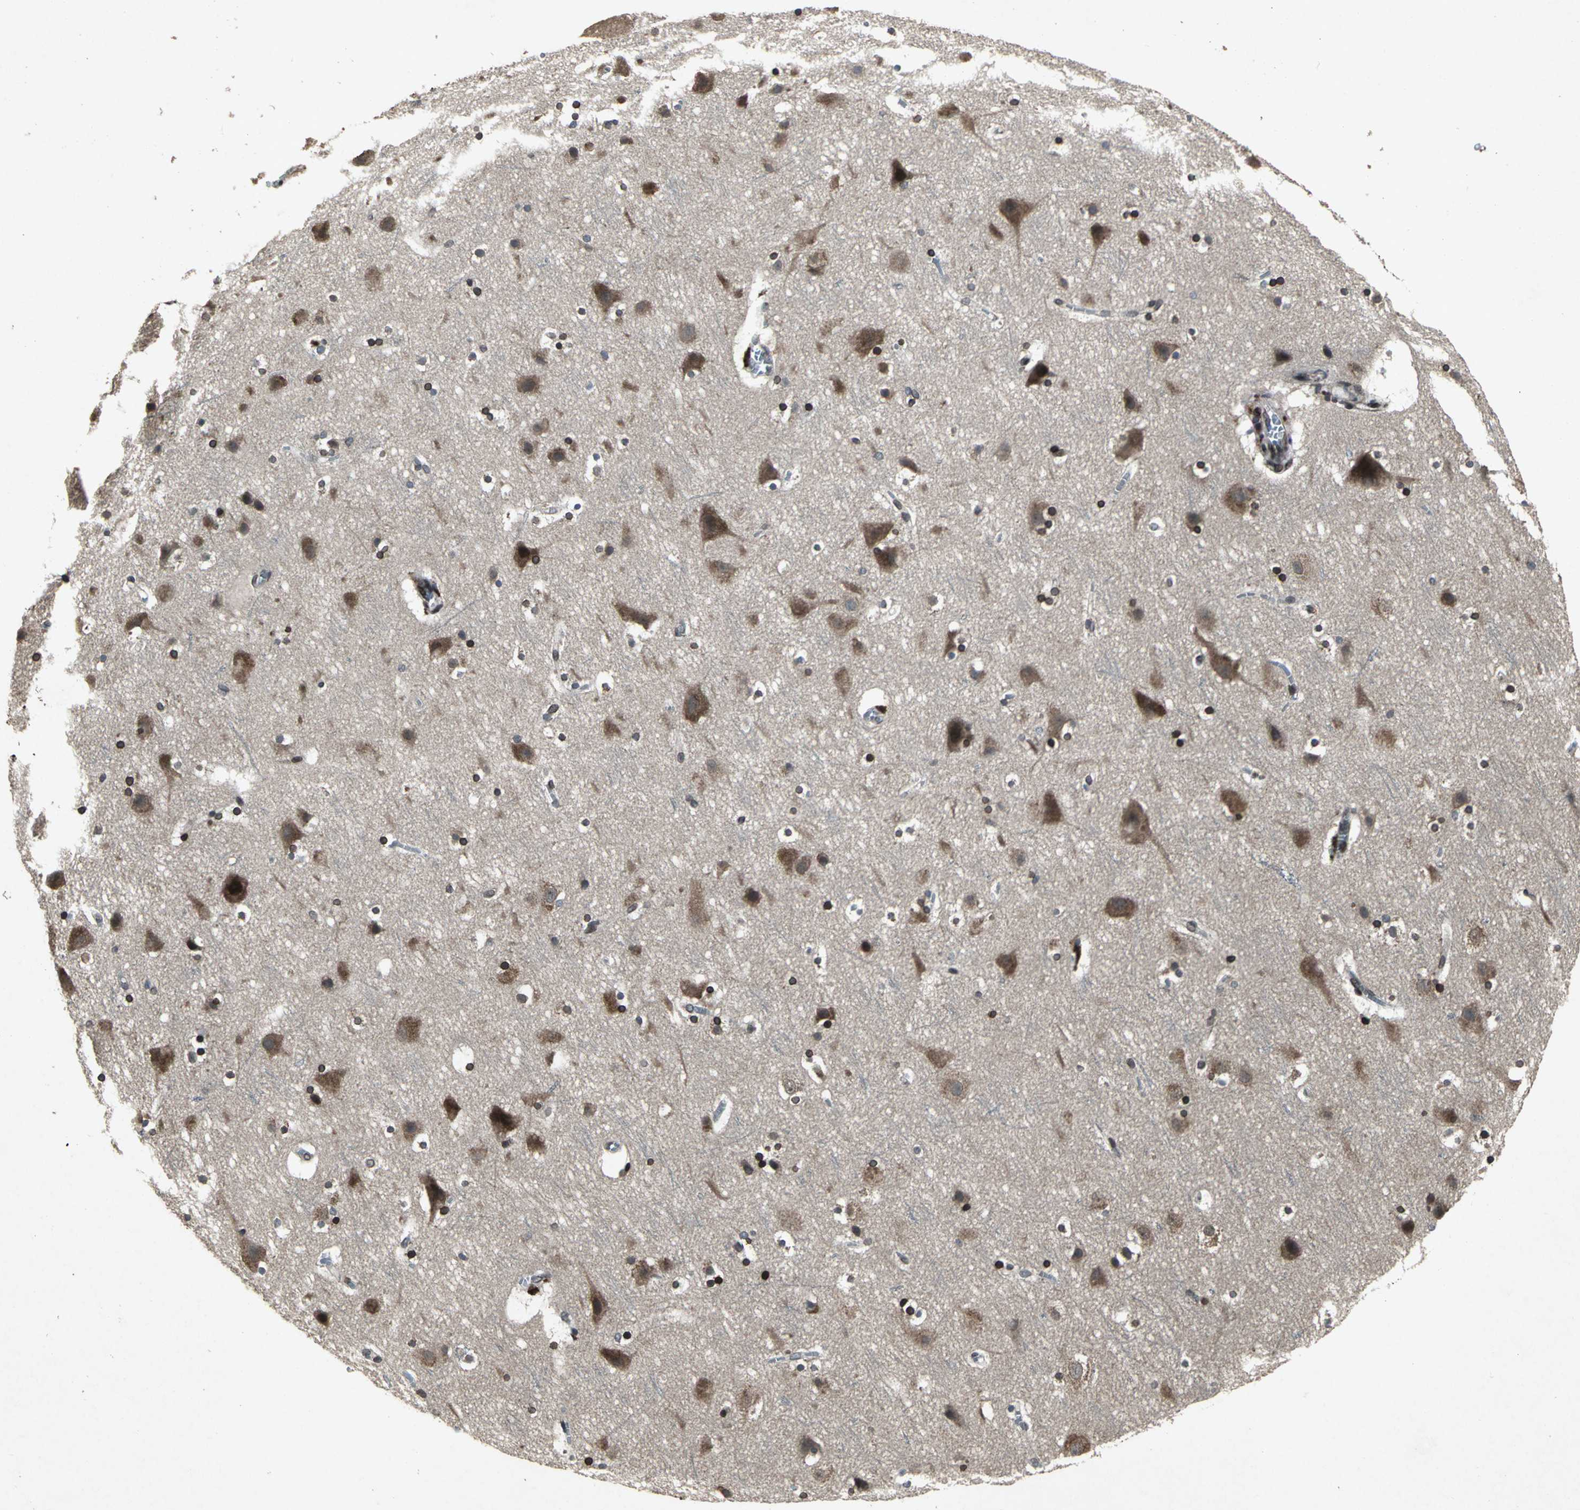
{"staining": {"intensity": "weak", "quantity": "25%-75%", "location": "cytoplasmic/membranous"}, "tissue": "cerebral cortex", "cell_type": "Endothelial cells", "image_type": "normal", "snomed": [{"axis": "morphology", "description": "Normal tissue, NOS"}, {"axis": "topography", "description": "Cerebral cortex"}], "caption": "Endothelial cells demonstrate low levels of weak cytoplasmic/membranous positivity in approximately 25%-75% of cells in unremarkable cerebral cortex.", "gene": "SH2B3", "patient": {"sex": "male", "age": 45}}